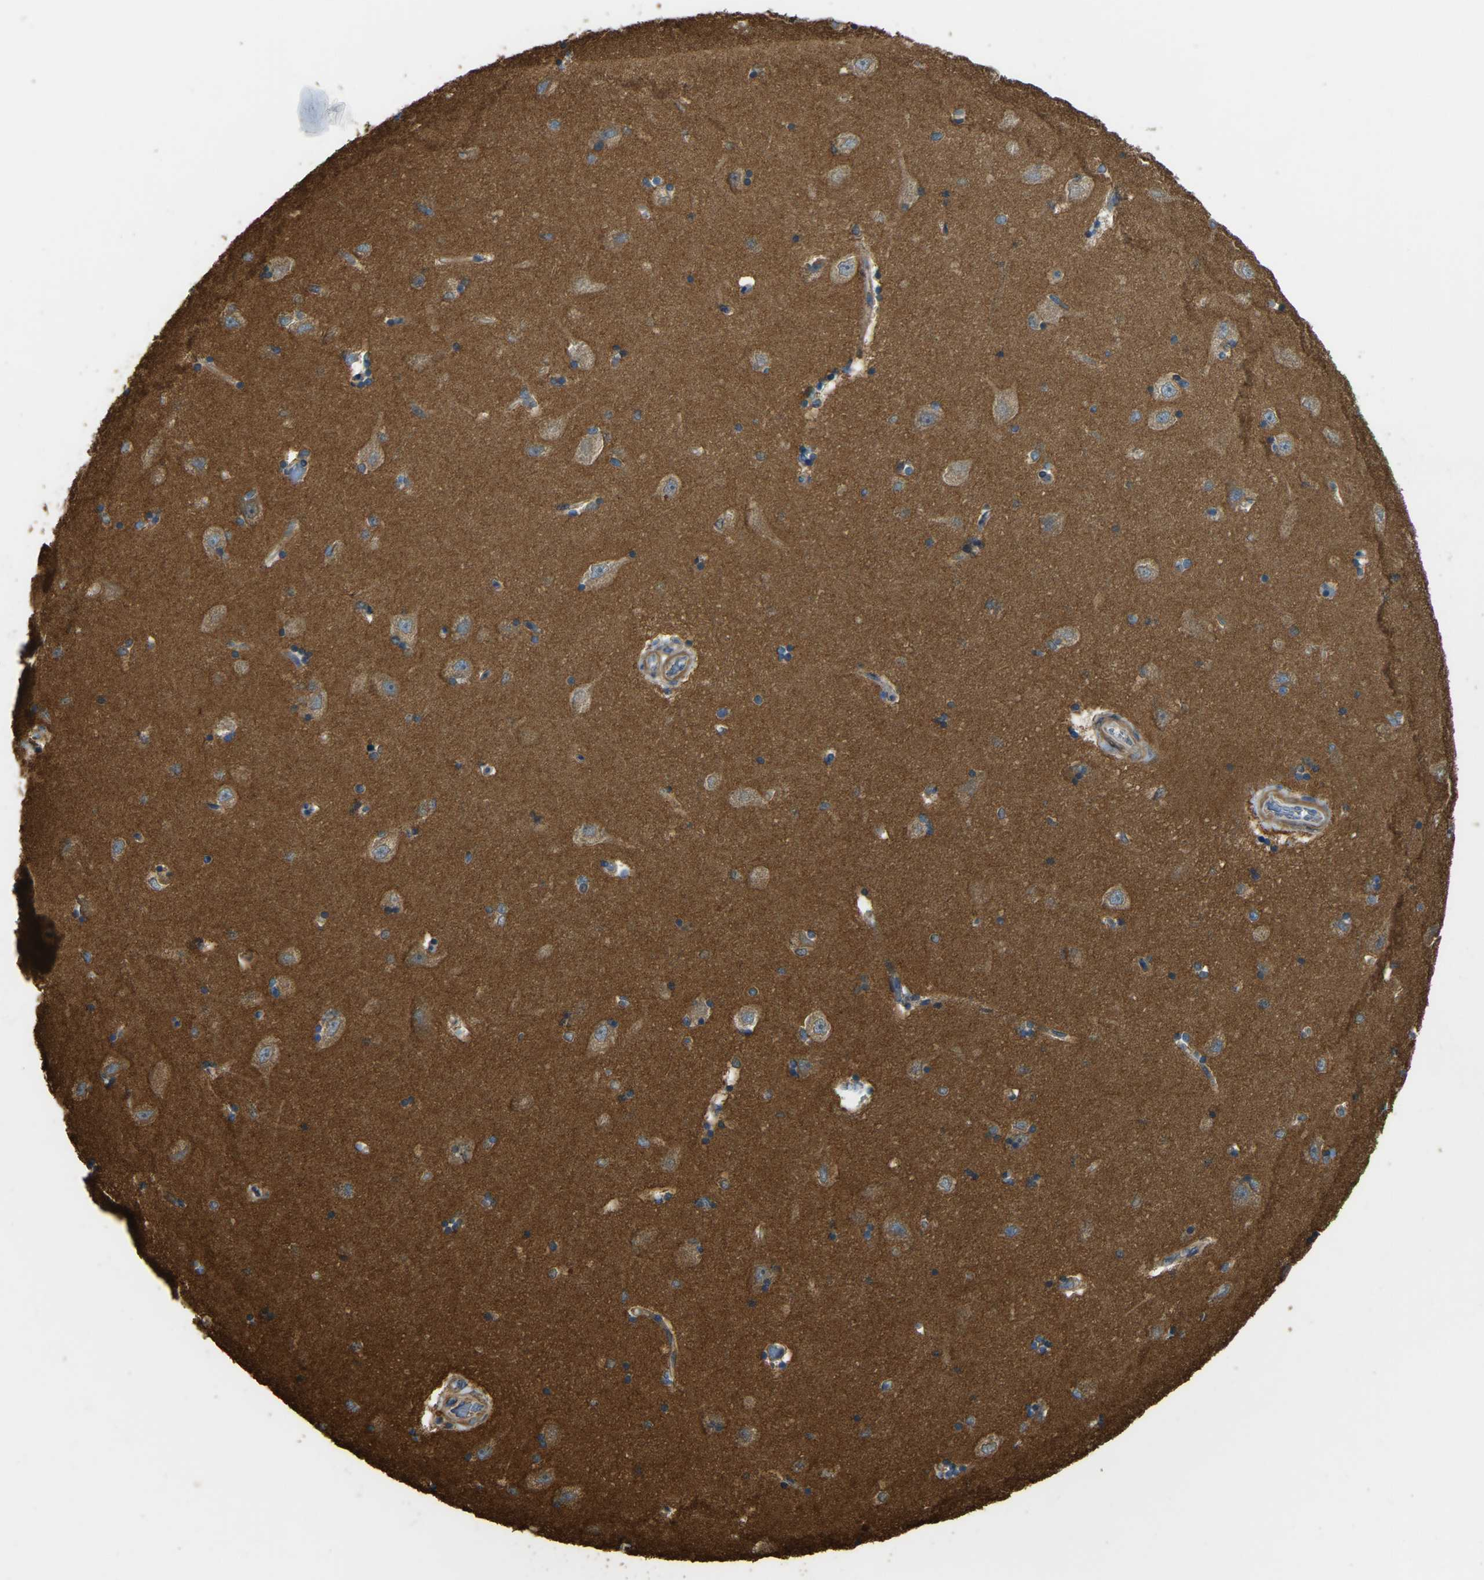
{"staining": {"intensity": "moderate", "quantity": ">75%", "location": "cytoplasmic/membranous"}, "tissue": "hippocampus", "cell_type": "Glial cells", "image_type": "normal", "snomed": [{"axis": "morphology", "description": "Normal tissue, NOS"}, {"axis": "topography", "description": "Hippocampus"}], "caption": "An IHC histopathology image of normal tissue is shown. Protein staining in brown labels moderate cytoplasmic/membranous positivity in hippocampus within glial cells.", "gene": "GNG2", "patient": {"sex": "male", "age": 45}}